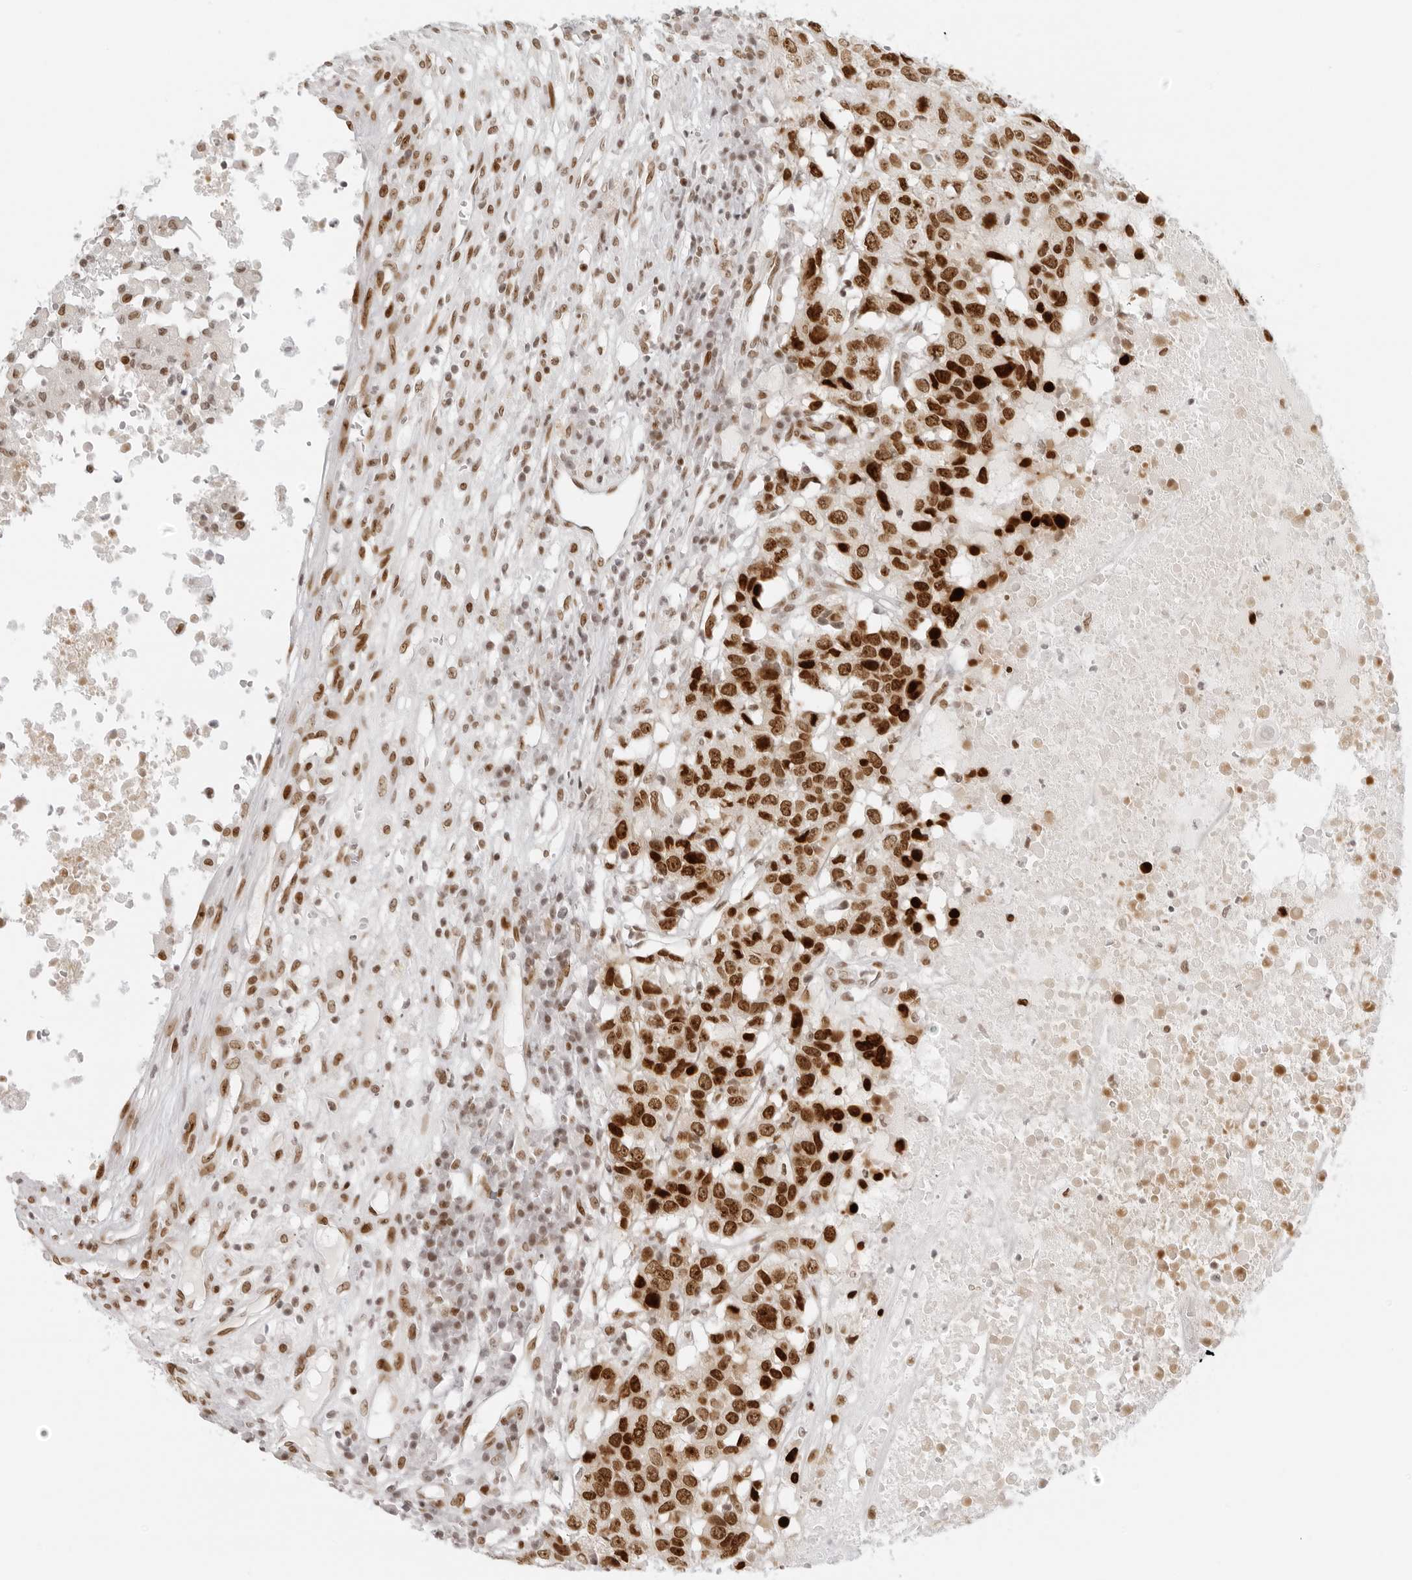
{"staining": {"intensity": "moderate", "quantity": ">75%", "location": "nuclear"}, "tissue": "head and neck cancer", "cell_type": "Tumor cells", "image_type": "cancer", "snomed": [{"axis": "morphology", "description": "Squamous cell carcinoma, NOS"}, {"axis": "topography", "description": "Head-Neck"}], "caption": "This is a micrograph of immunohistochemistry staining of head and neck cancer, which shows moderate expression in the nuclear of tumor cells.", "gene": "RCC1", "patient": {"sex": "male", "age": 66}}